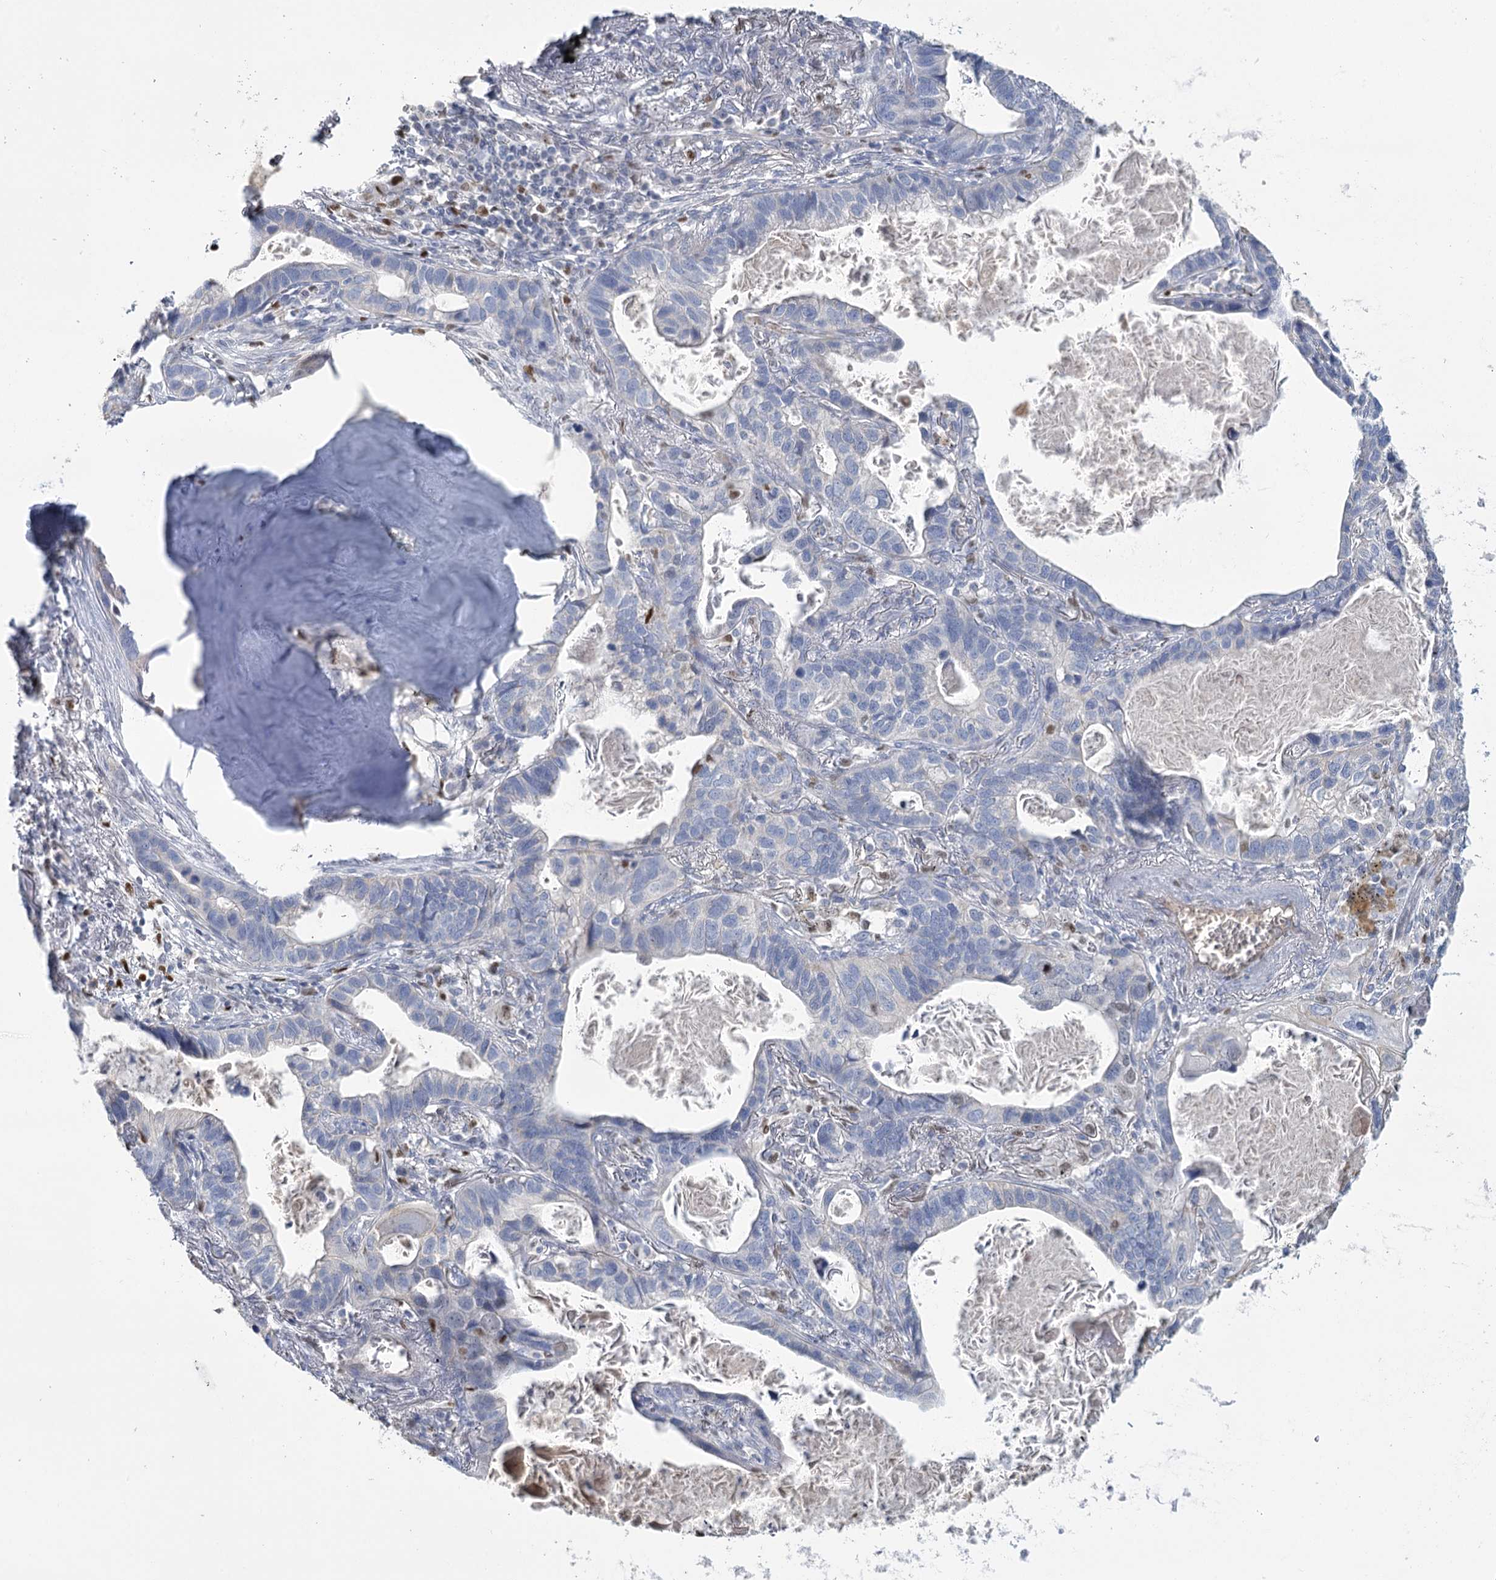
{"staining": {"intensity": "negative", "quantity": "none", "location": "none"}, "tissue": "lung cancer", "cell_type": "Tumor cells", "image_type": "cancer", "snomed": [{"axis": "morphology", "description": "Adenocarcinoma, NOS"}, {"axis": "topography", "description": "Lung"}], "caption": "A high-resolution image shows immunohistochemistry staining of lung adenocarcinoma, which demonstrates no significant staining in tumor cells. (DAB immunohistochemistry (IHC) with hematoxylin counter stain).", "gene": "IGSF3", "patient": {"sex": "male", "age": 67}}